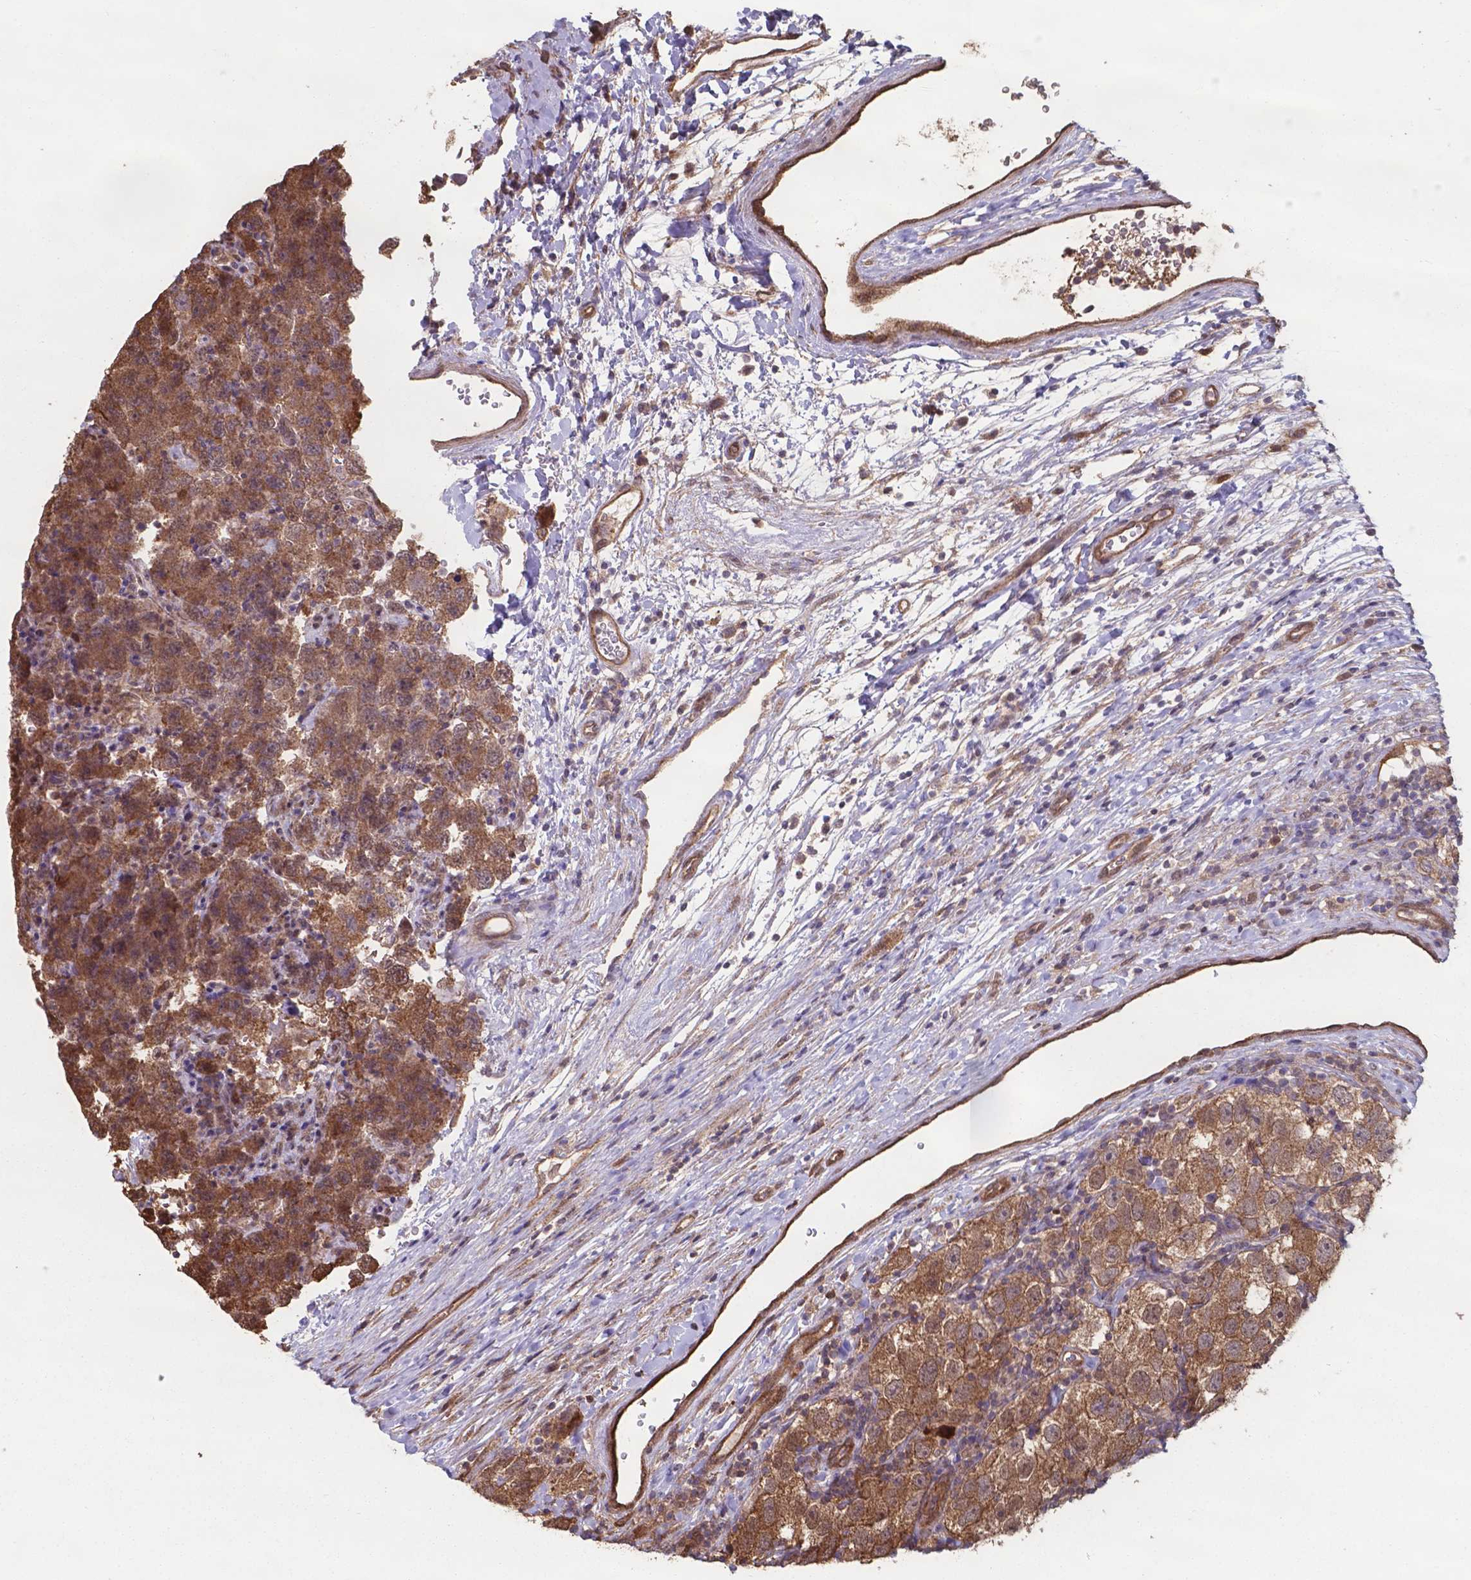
{"staining": {"intensity": "moderate", "quantity": ">75%", "location": "cytoplasmic/membranous,nuclear"}, "tissue": "testis cancer", "cell_type": "Tumor cells", "image_type": "cancer", "snomed": [{"axis": "morphology", "description": "Seminoma, NOS"}, {"axis": "topography", "description": "Testis"}], "caption": "IHC histopathology image of testis cancer stained for a protein (brown), which displays medium levels of moderate cytoplasmic/membranous and nuclear staining in approximately >75% of tumor cells.", "gene": "CHP2", "patient": {"sex": "male", "age": 26}}